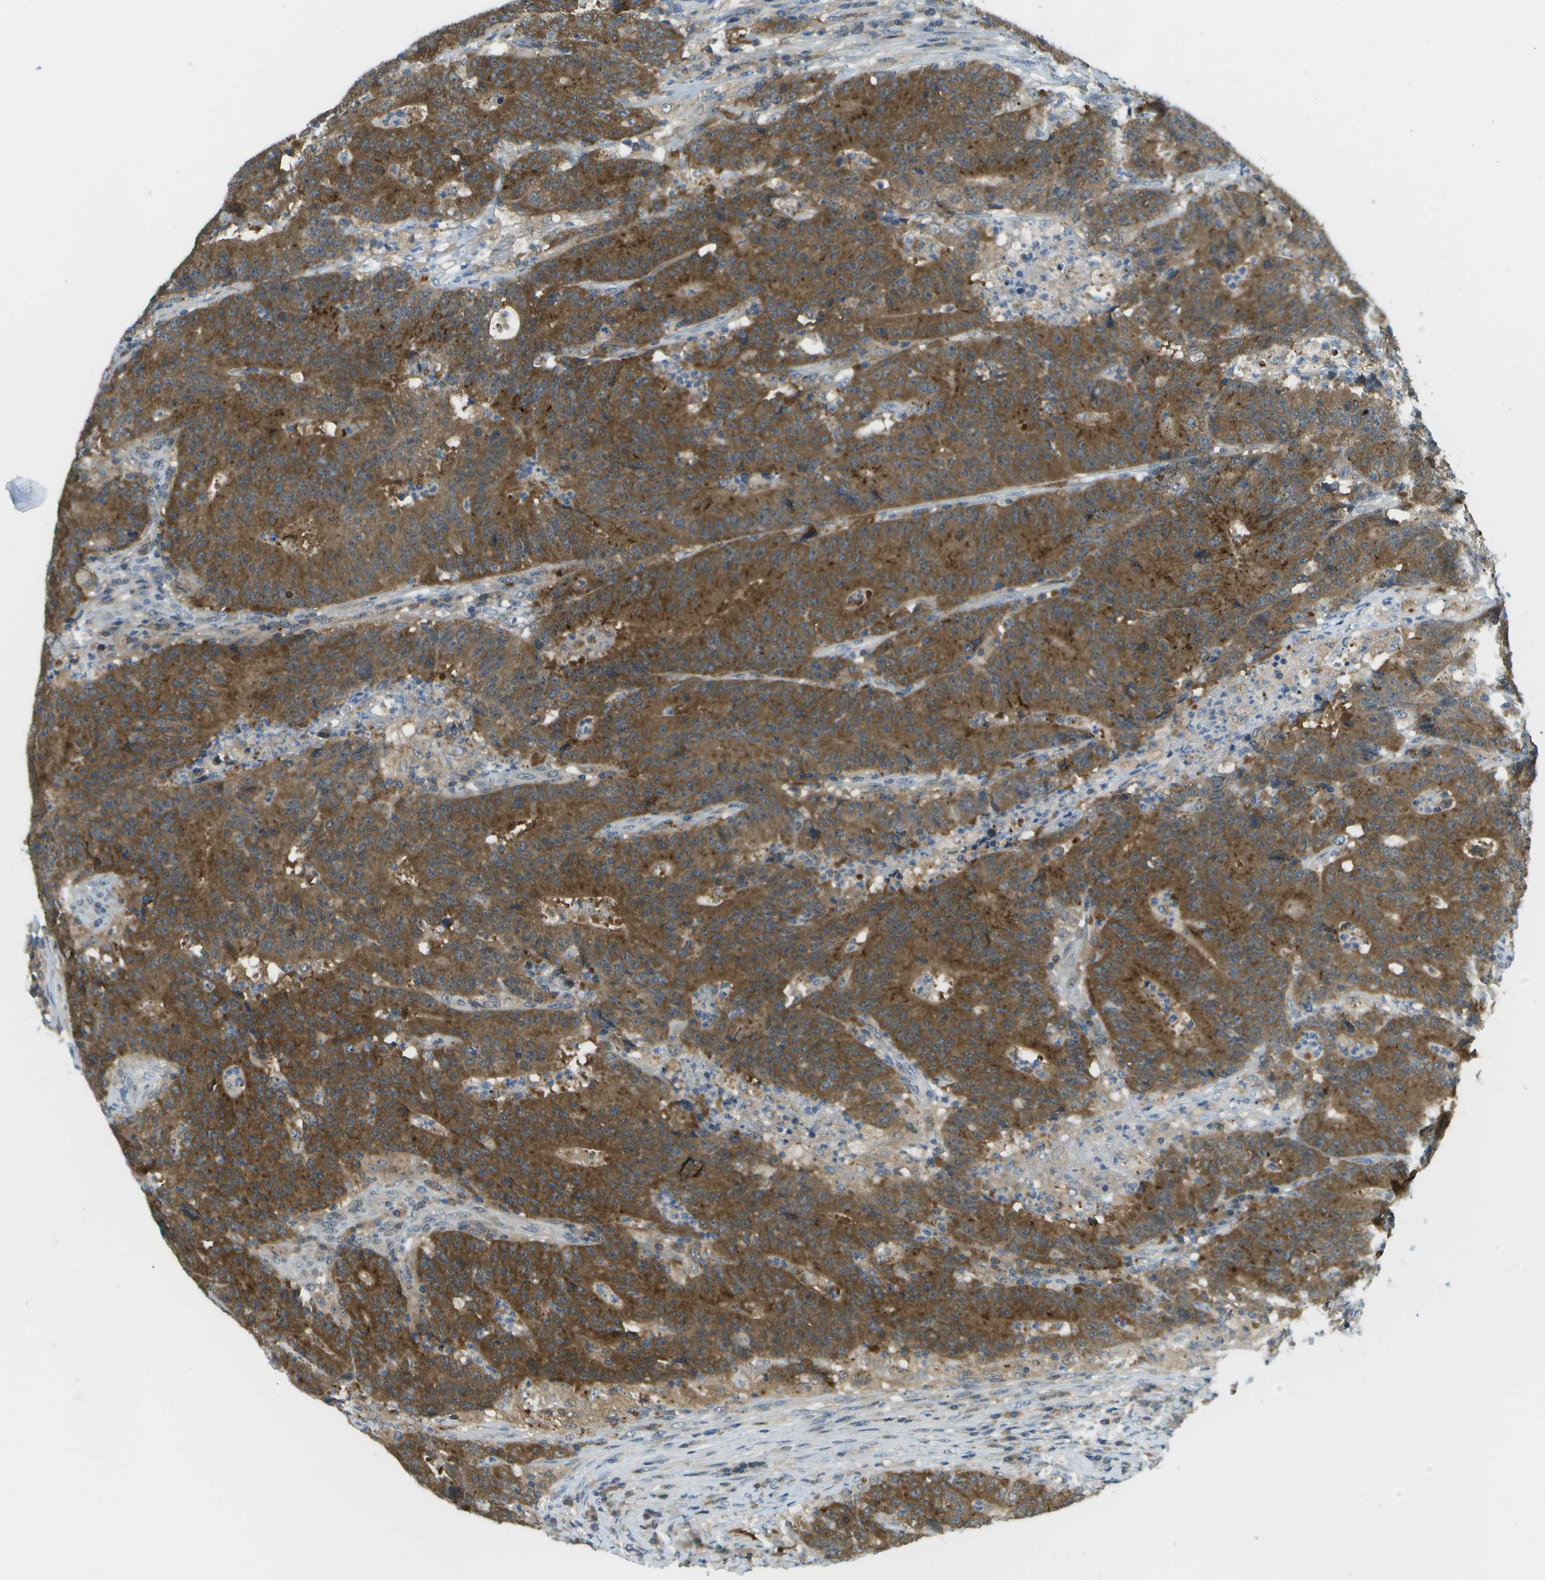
{"staining": {"intensity": "moderate", "quantity": ">75%", "location": "cytoplasmic/membranous"}, "tissue": "colorectal cancer", "cell_type": "Tumor cells", "image_type": "cancer", "snomed": [{"axis": "morphology", "description": "Normal tissue, NOS"}, {"axis": "morphology", "description": "Adenocarcinoma, NOS"}, {"axis": "topography", "description": "Colon"}], "caption": "IHC of colorectal cancer reveals medium levels of moderate cytoplasmic/membranous expression in about >75% of tumor cells. (Brightfield microscopy of DAB IHC at high magnification).", "gene": "CDH23", "patient": {"sex": "female", "age": 75}}